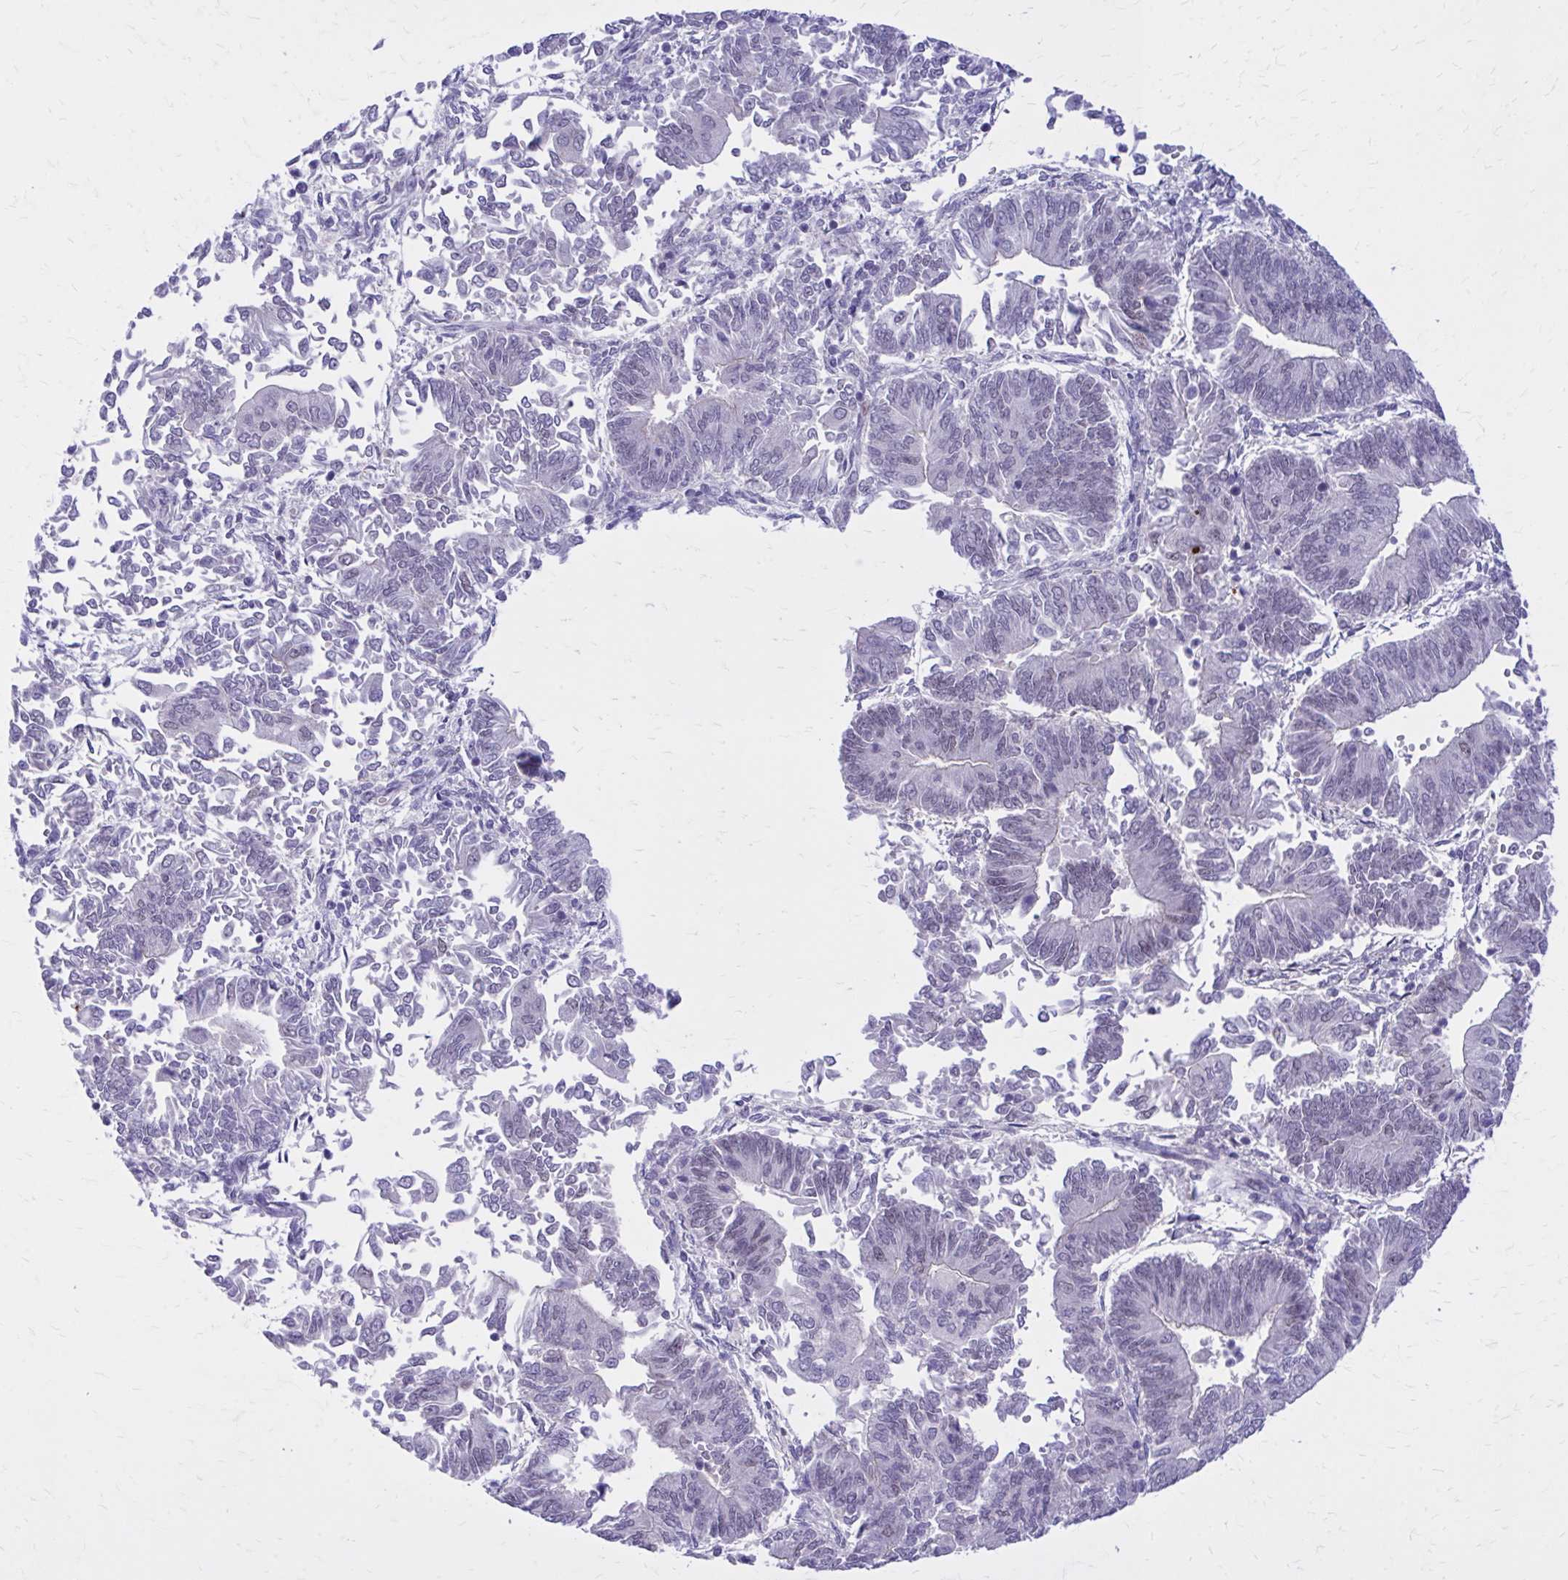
{"staining": {"intensity": "weak", "quantity": "<25%", "location": "nuclear"}, "tissue": "endometrial cancer", "cell_type": "Tumor cells", "image_type": "cancer", "snomed": [{"axis": "morphology", "description": "Adenocarcinoma, NOS"}, {"axis": "topography", "description": "Endometrium"}], "caption": "Tumor cells show no significant positivity in endometrial cancer.", "gene": "ZBTB25", "patient": {"sex": "female", "age": 65}}